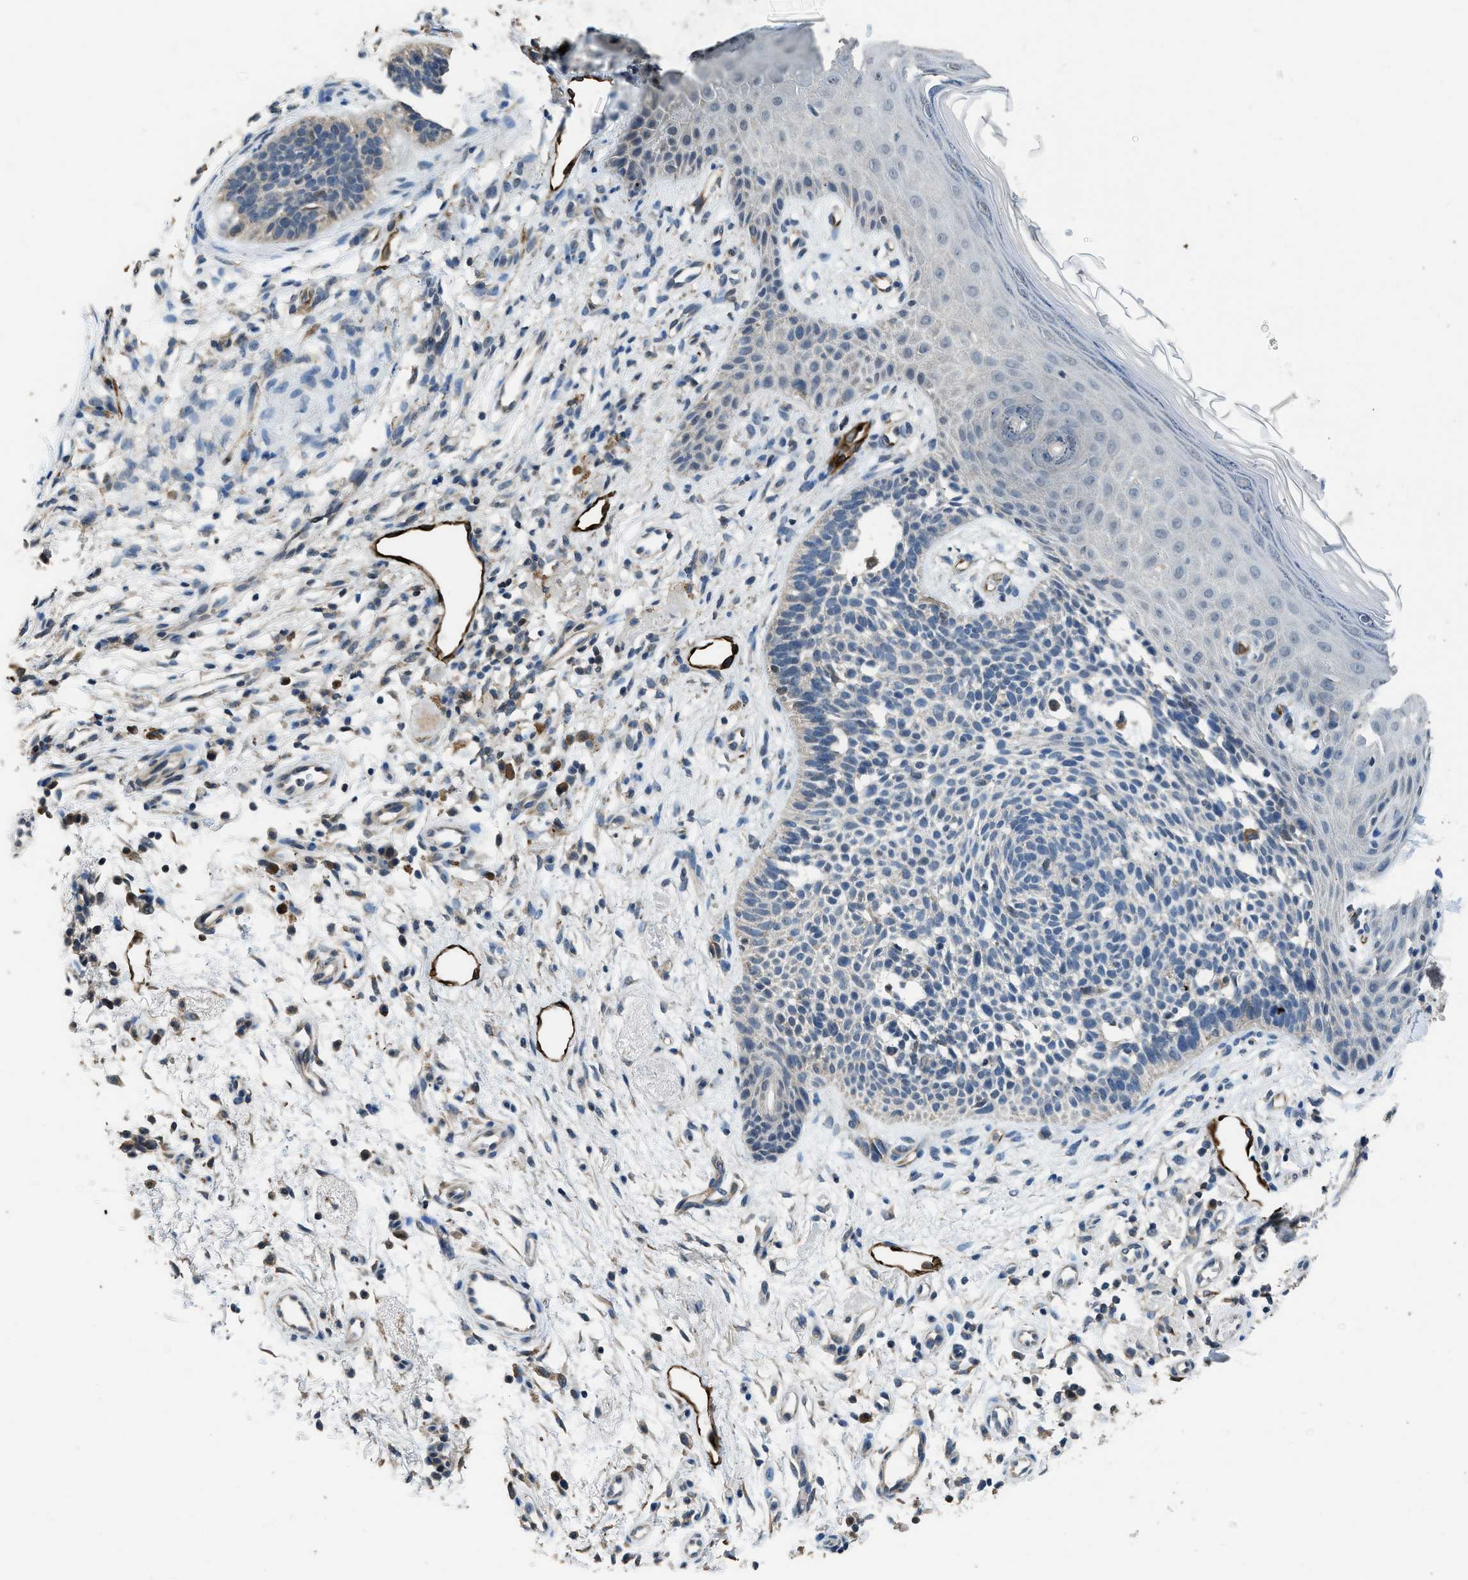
{"staining": {"intensity": "negative", "quantity": "none", "location": "none"}, "tissue": "skin cancer", "cell_type": "Tumor cells", "image_type": "cancer", "snomed": [{"axis": "morphology", "description": "Normal tissue, NOS"}, {"axis": "morphology", "description": "Basal cell carcinoma"}, {"axis": "topography", "description": "Skin"}], "caption": "A high-resolution image shows IHC staining of skin cancer, which shows no significant expression in tumor cells. (DAB IHC with hematoxylin counter stain).", "gene": "SYNM", "patient": {"sex": "female", "age": 69}}